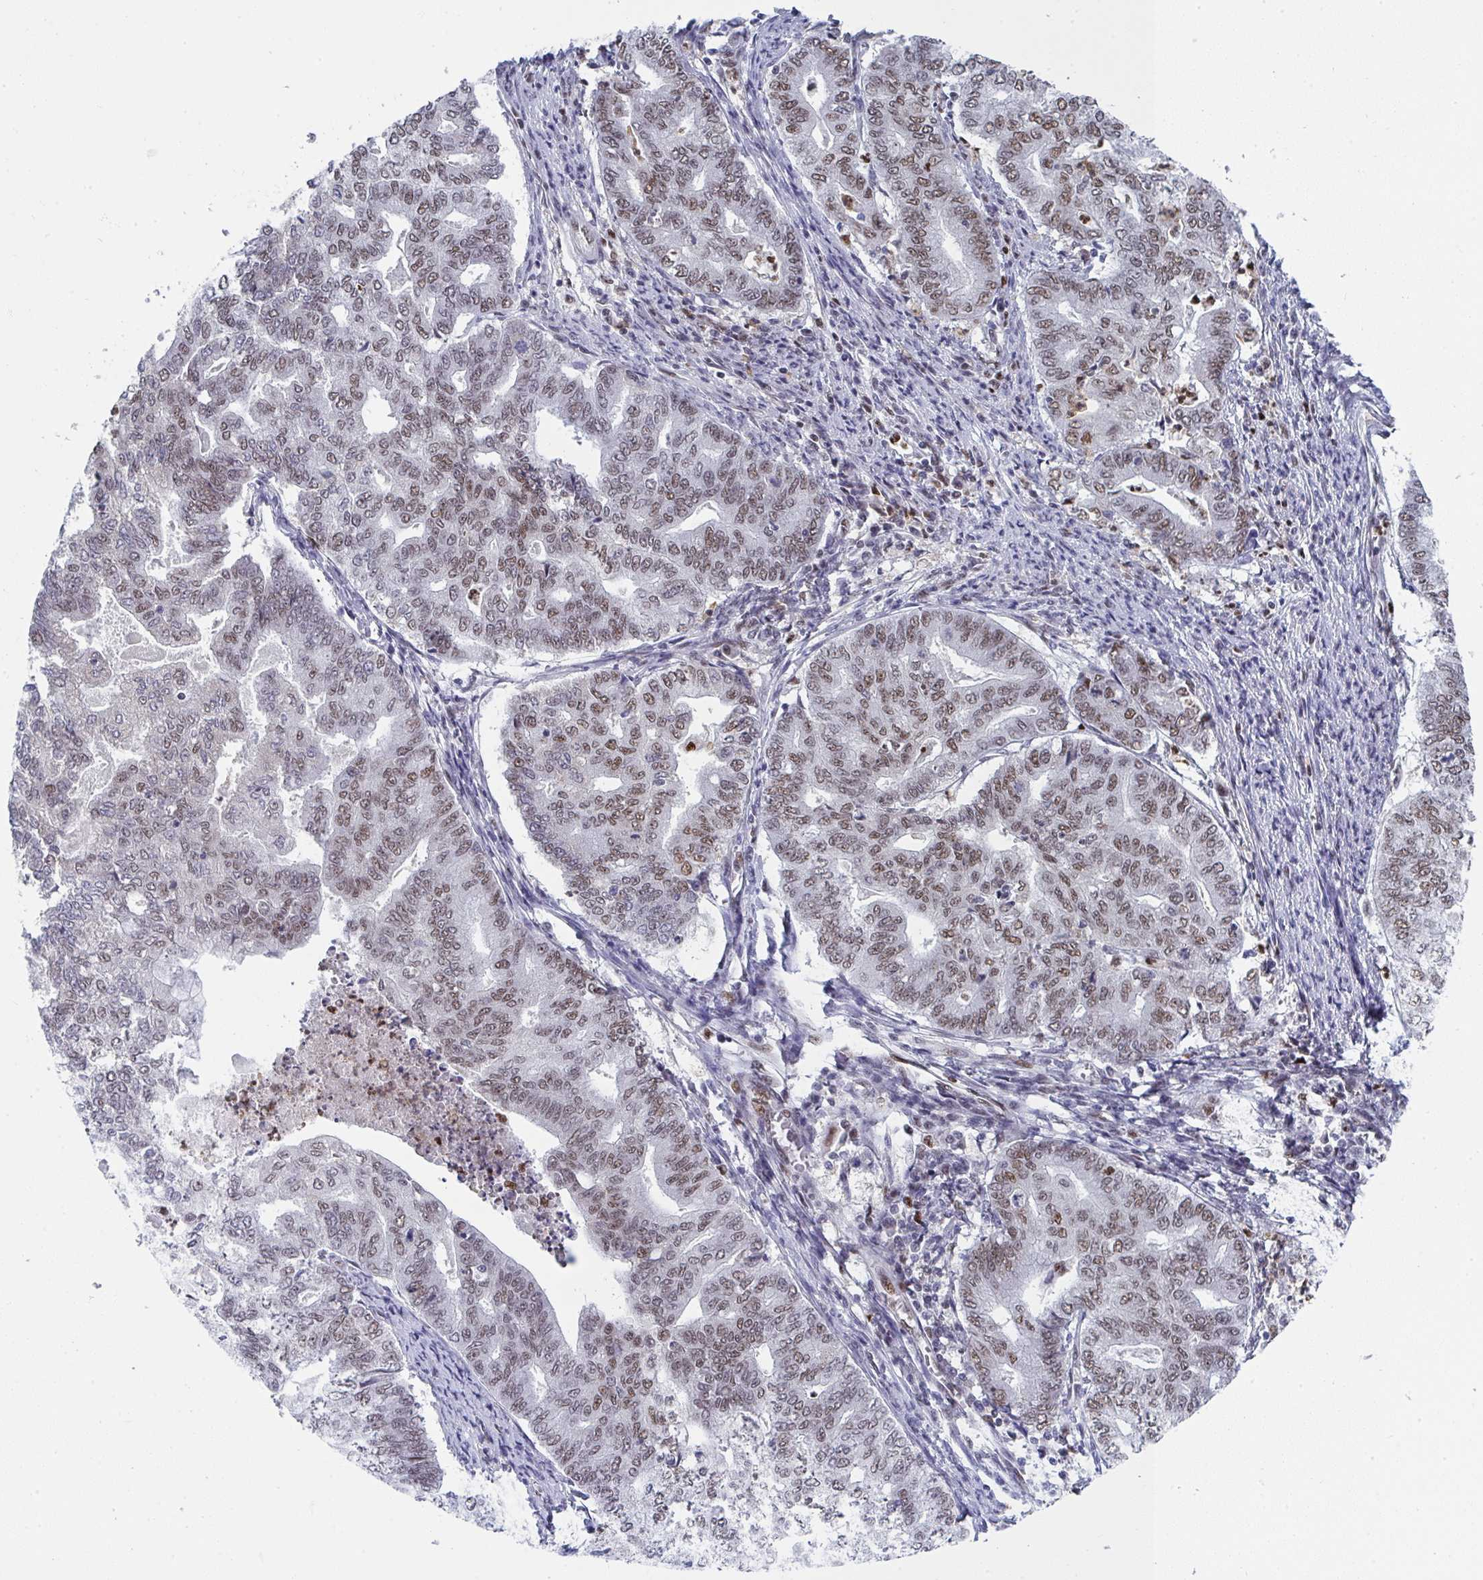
{"staining": {"intensity": "moderate", "quantity": ">75%", "location": "nuclear"}, "tissue": "endometrial cancer", "cell_type": "Tumor cells", "image_type": "cancer", "snomed": [{"axis": "morphology", "description": "Adenocarcinoma, NOS"}, {"axis": "topography", "description": "Endometrium"}], "caption": "Endometrial adenocarcinoma was stained to show a protein in brown. There is medium levels of moderate nuclear positivity in approximately >75% of tumor cells.", "gene": "JDP2", "patient": {"sex": "female", "age": 79}}